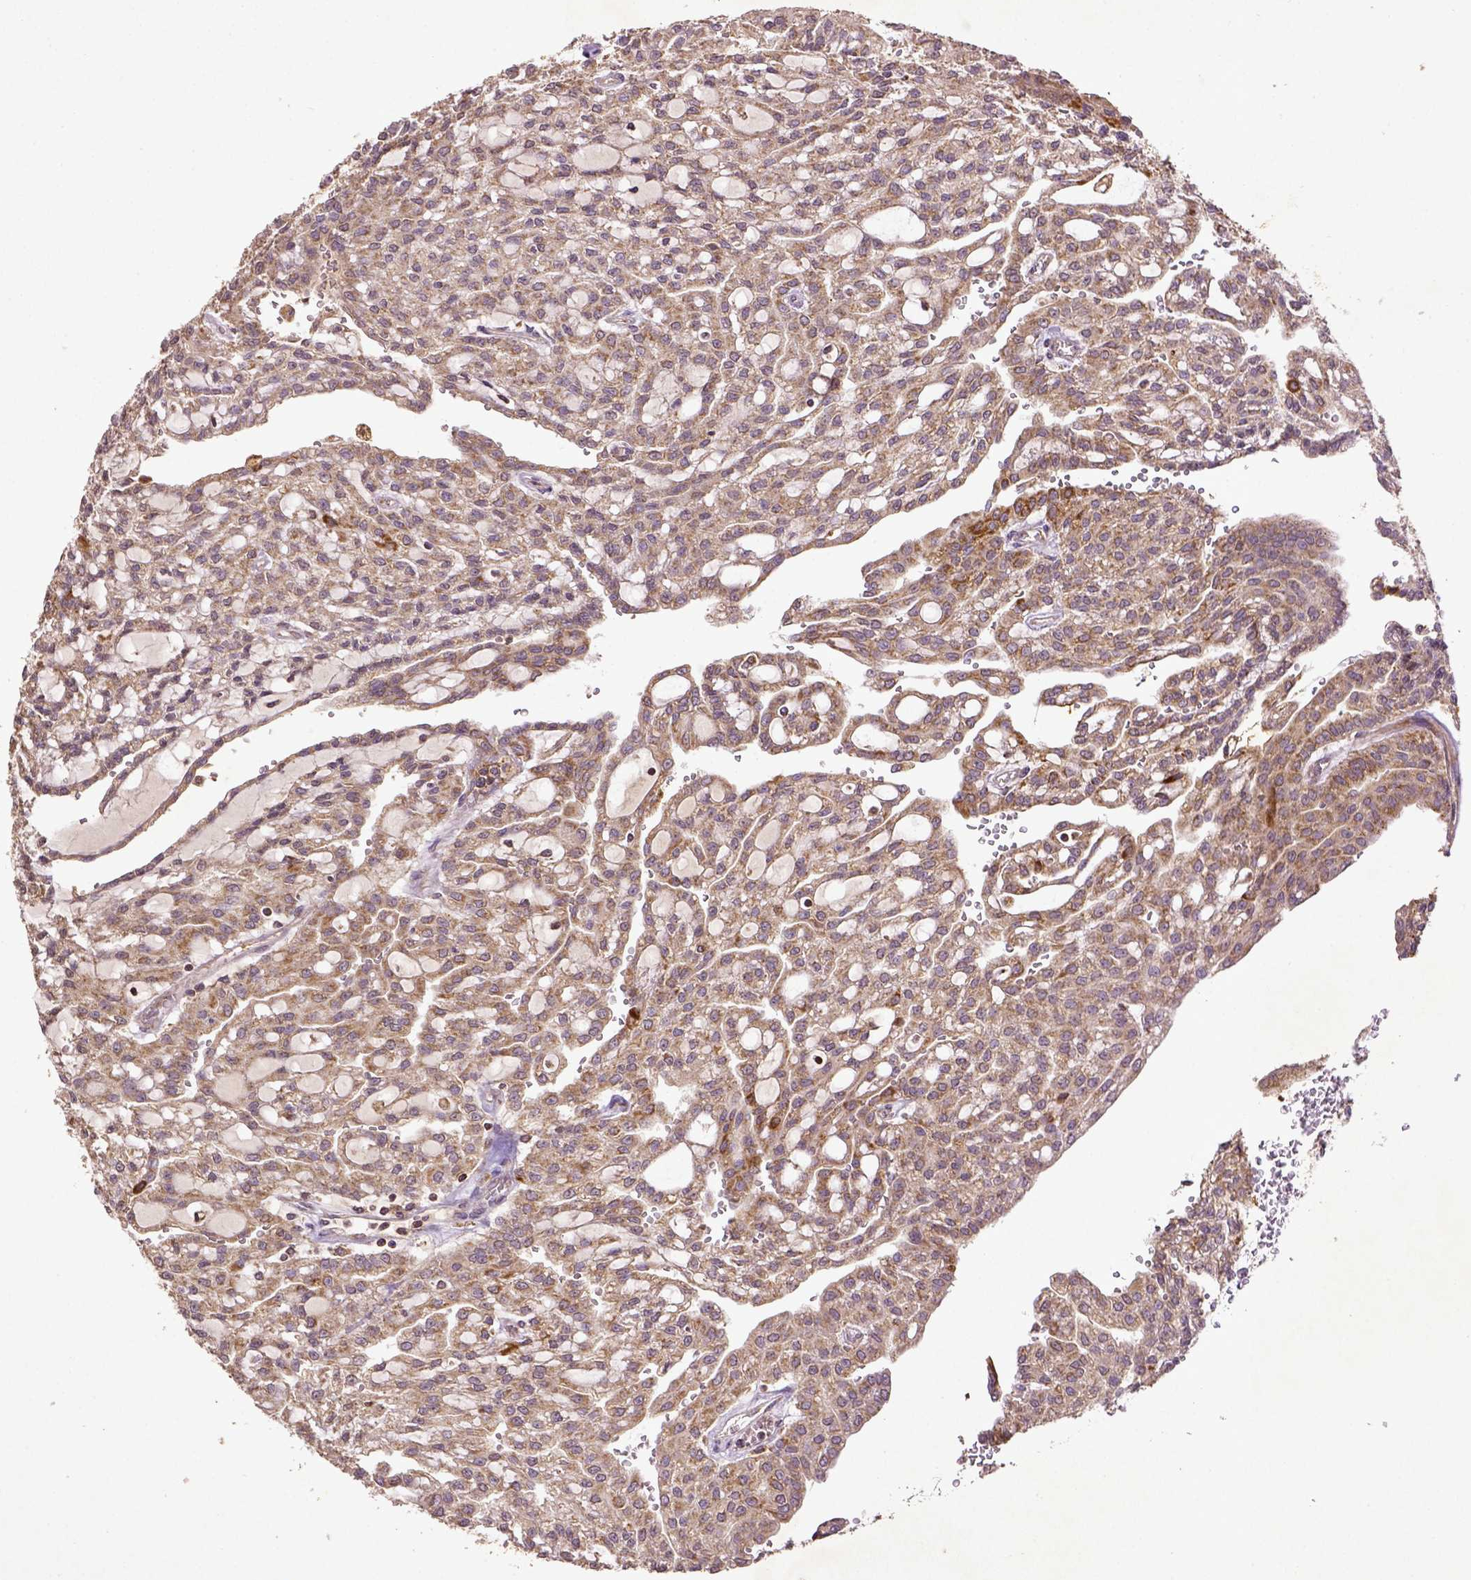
{"staining": {"intensity": "moderate", "quantity": ">75%", "location": "cytoplasmic/membranous"}, "tissue": "renal cancer", "cell_type": "Tumor cells", "image_type": "cancer", "snomed": [{"axis": "morphology", "description": "Adenocarcinoma, NOS"}, {"axis": "topography", "description": "Kidney"}], "caption": "IHC histopathology image of neoplastic tissue: human renal cancer stained using immunohistochemistry shows medium levels of moderate protein expression localized specifically in the cytoplasmic/membranous of tumor cells, appearing as a cytoplasmic/membranous brown color.", "gene": "MT-CO1", "patient": {"sex": "male", "age": 63}}